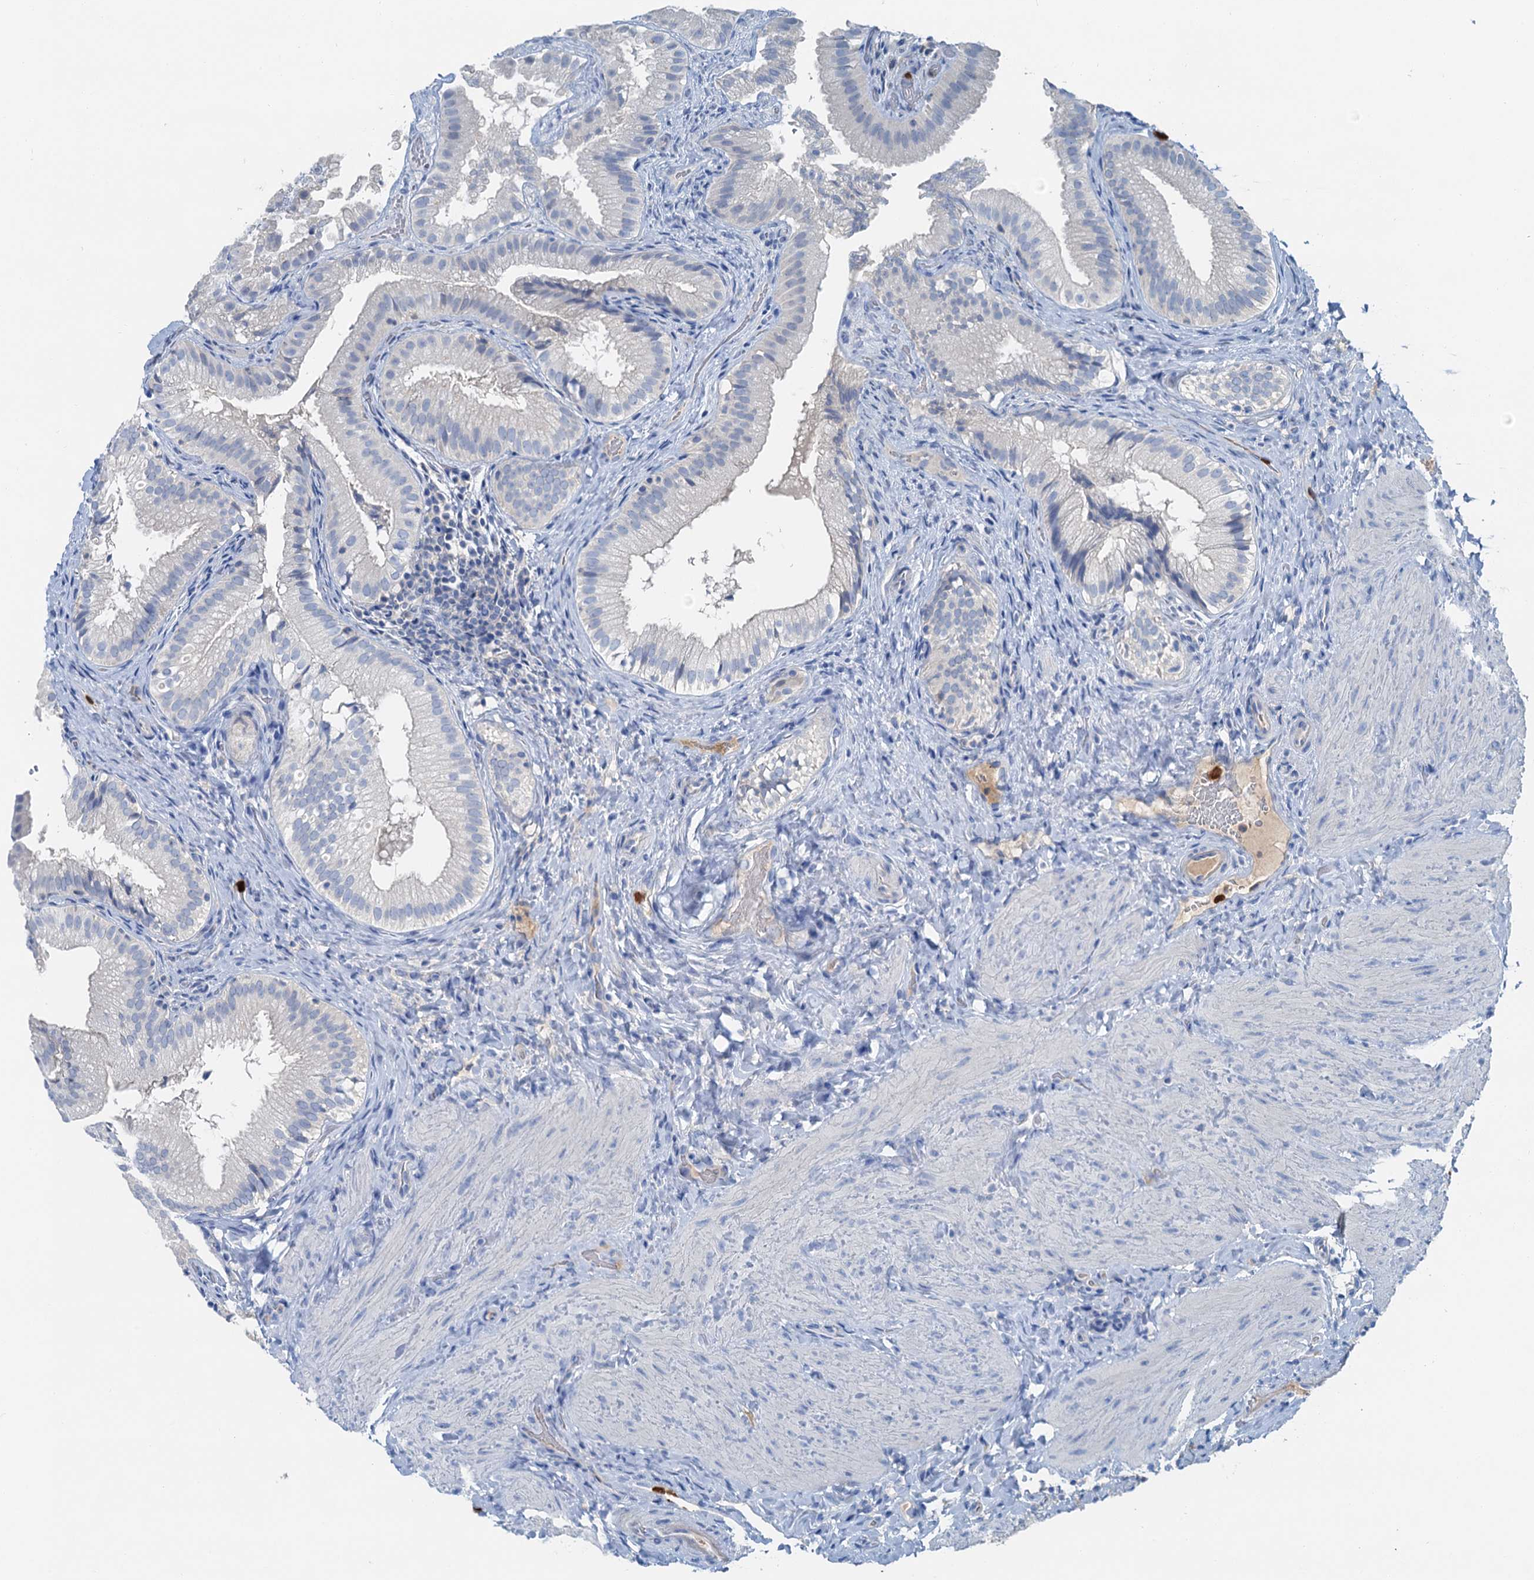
{"staining": {"intensity": "negative", "quantity": "none", "location": "none"}, "tissue": "gallbladder", "cell_type": "Glandular cells", "image_type": "normal", "snomed": [{"axis": "morphology", "description": "Normal tissue, NOS"}, {"axis": "topography", "description": "Gallbladder"}], "caption": "Immunohistochemistry (IHC) image of benign gallbladder: human gallbladder stained with DAB demonstrates no significant protein expression in glandular cells.", "gene": "OTOA", "patient": {"sex": "female", "age": 30}}